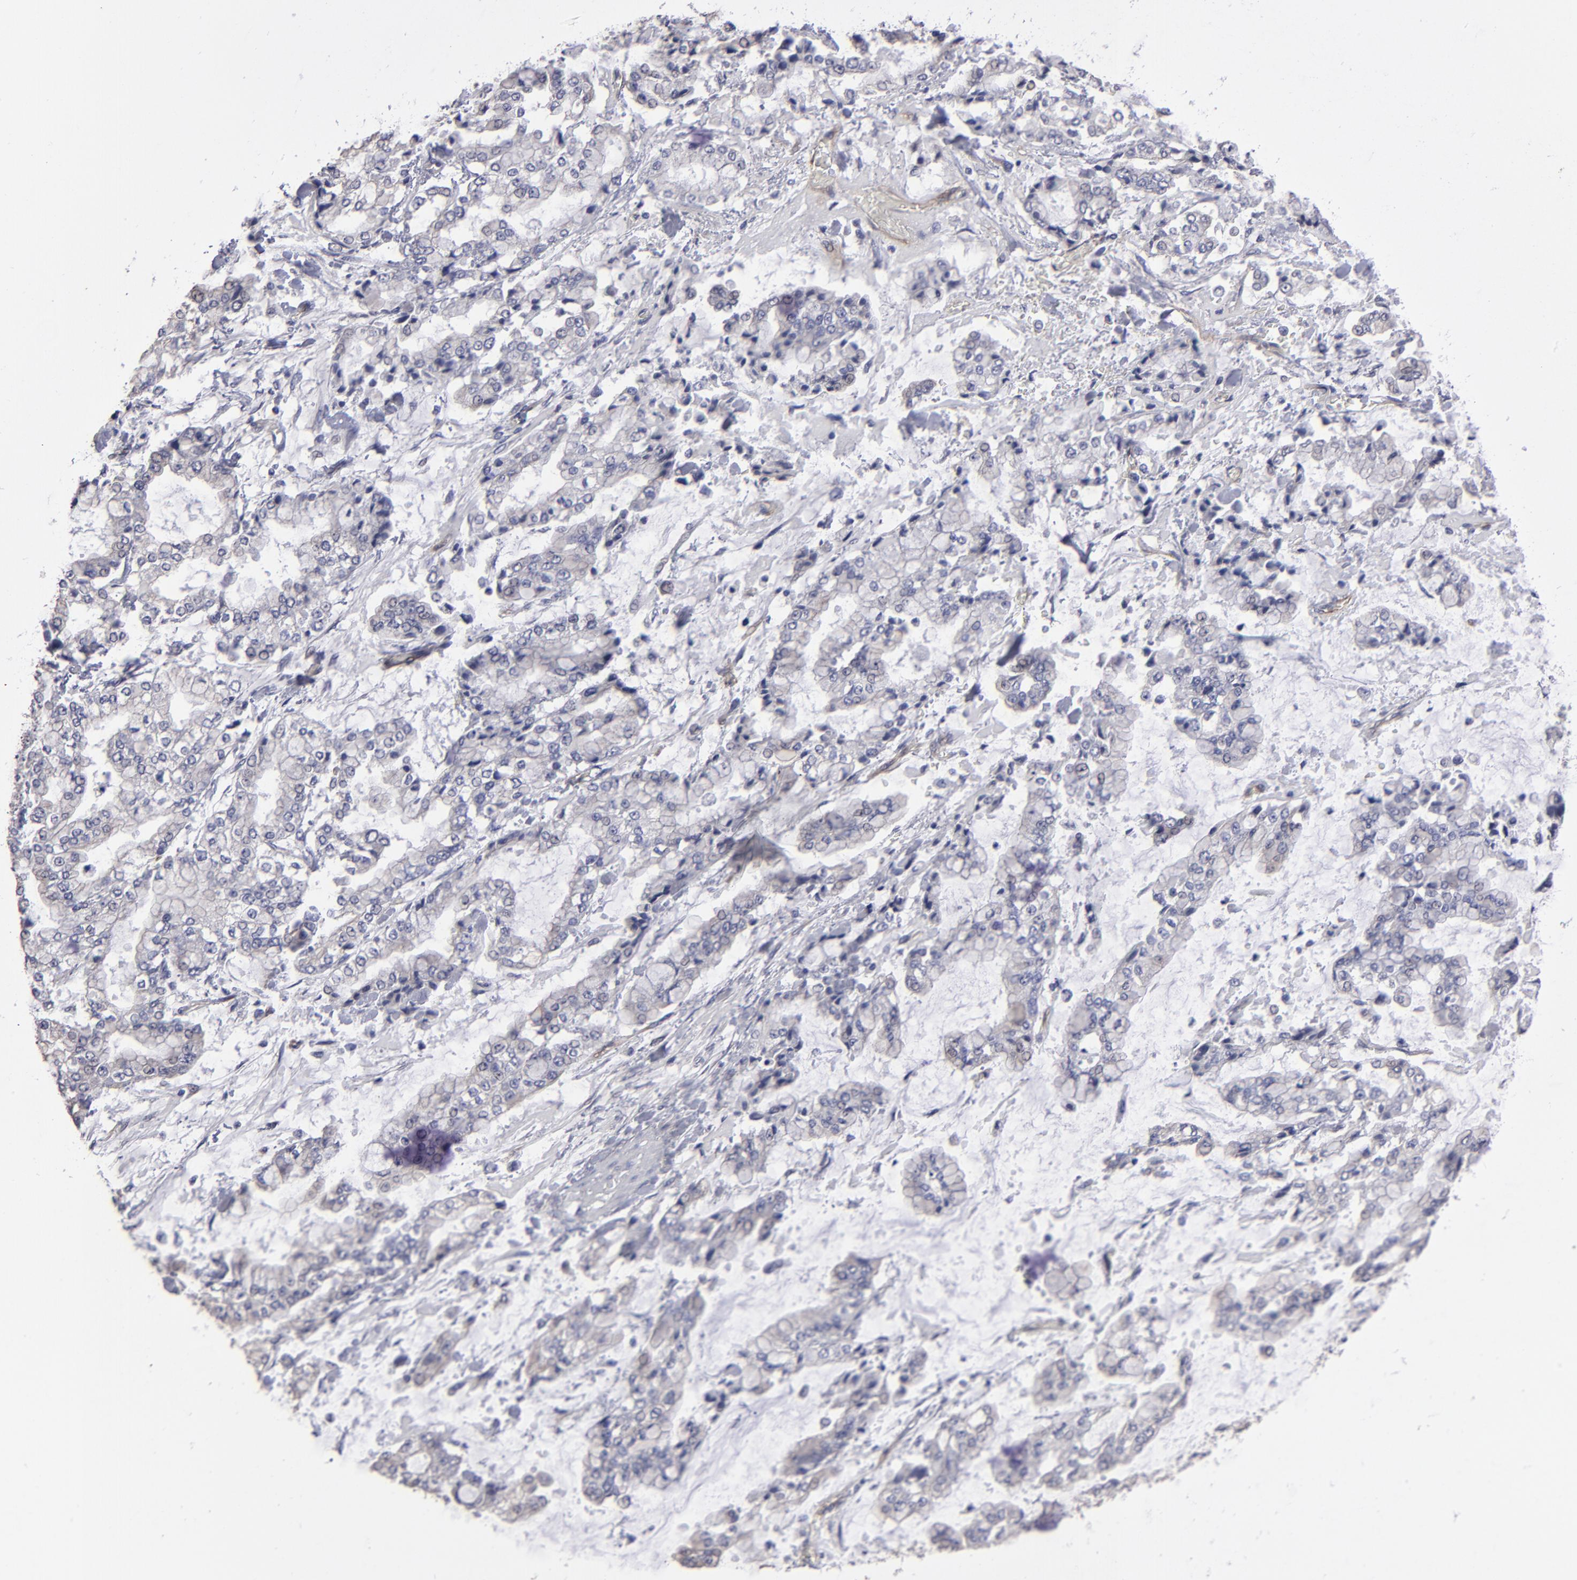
{"staining": {"intensity": "negative", "quantity": "none", "location": "none"}, "tissue": "stomach cancer", "cell_type": "Tumor cells", "image_type": "cancer", "snomed": [{"axis": "morphology", "description": "Normal tissue, NOS"}, {"axis": "morphology", "description": "Adenocarcinoma, NOS"}, {"axis": "topography", "description": "Stomach, upper"}, {"axis": "topography", "description": "Stomach"}], "caption": "This is an IHC histopathology image of human adenocarcinoma (stomach). There is no staining in tumor cells.", "gene": "ZNF175", "patient": {"sex": "male", "age": 76}}